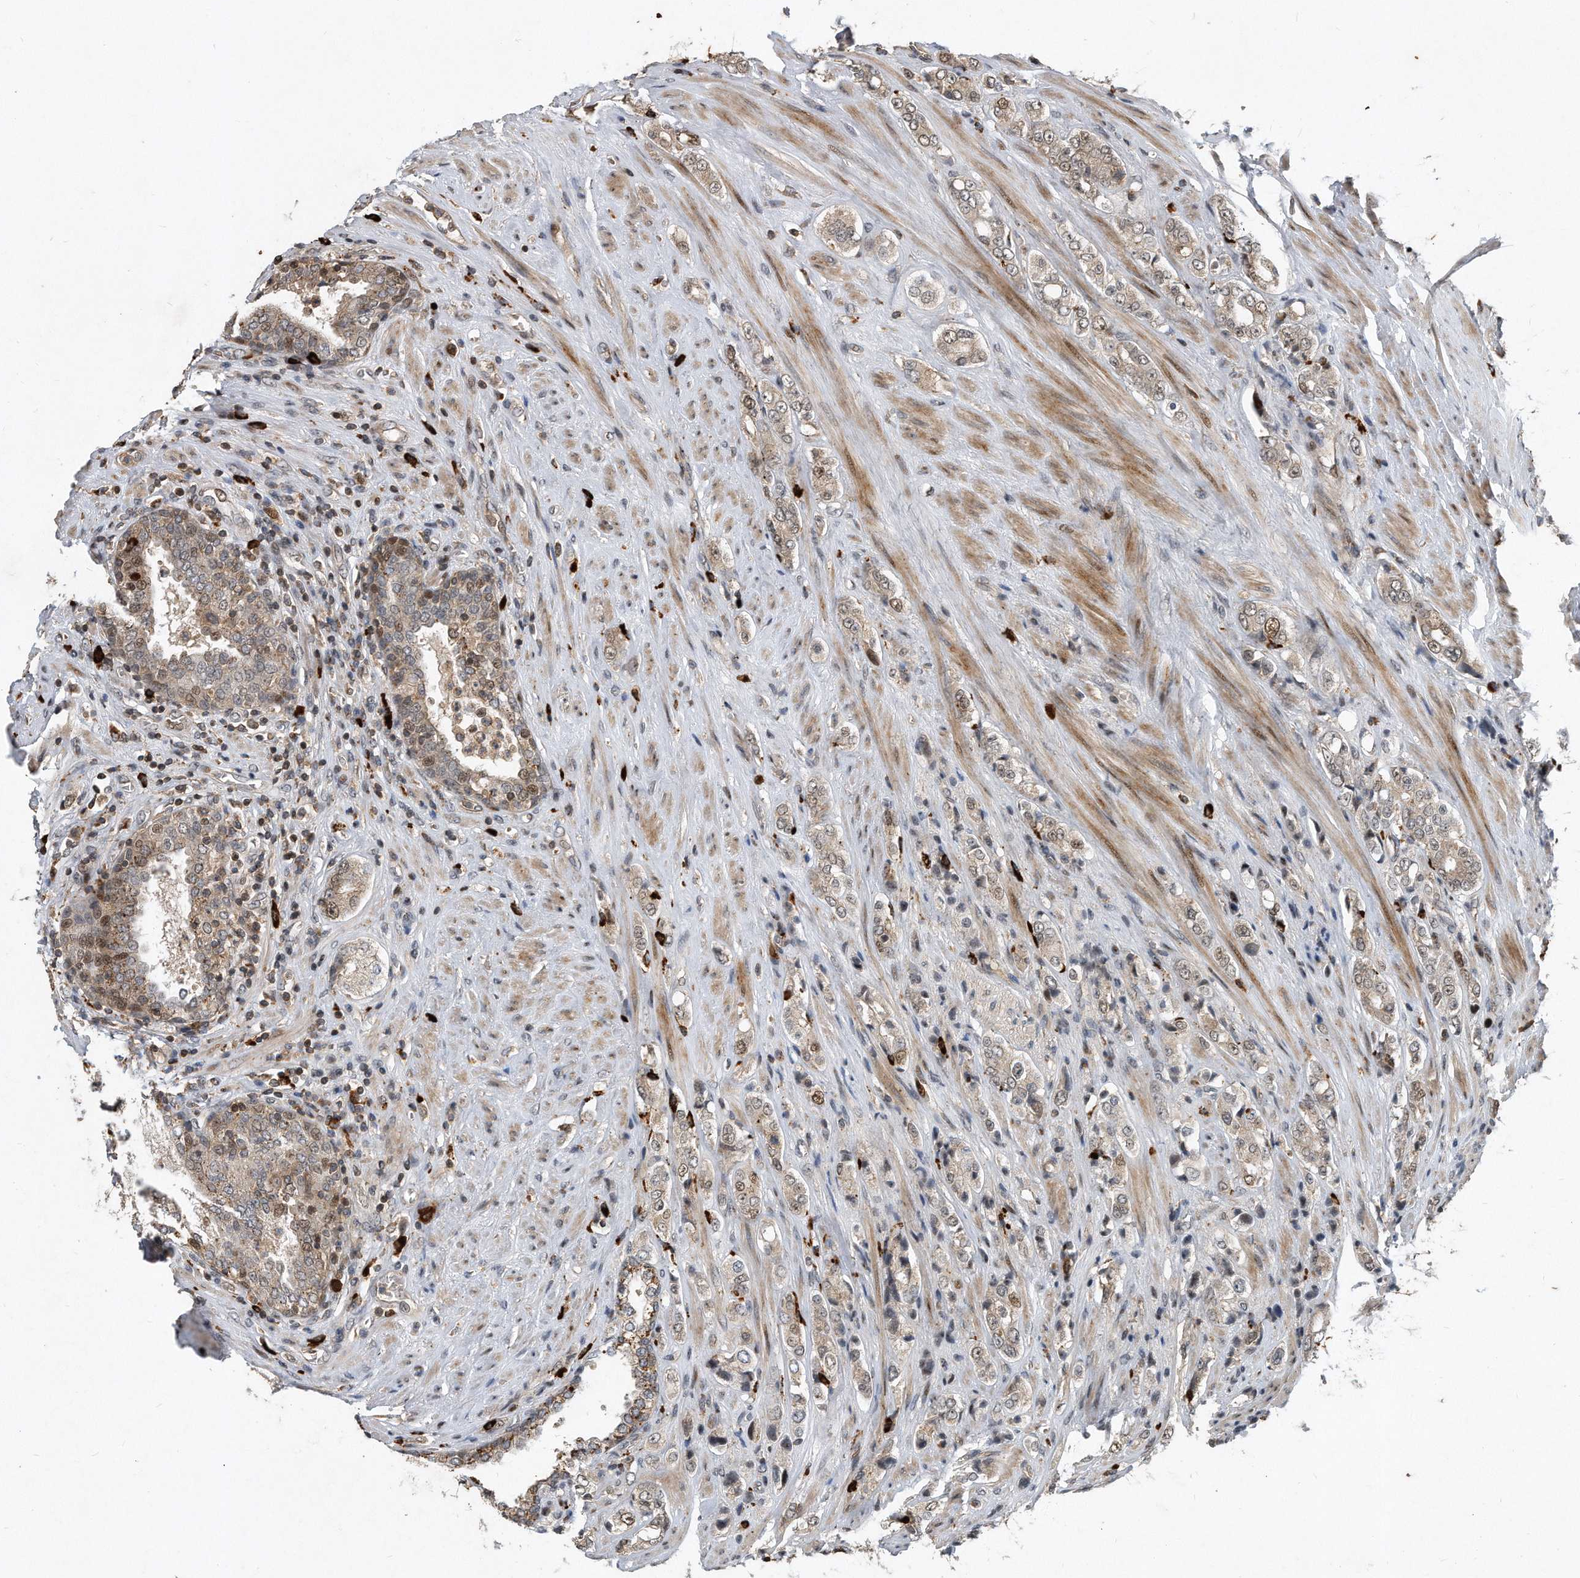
{"staining": {"intensity": "weak", "quantity": "<25%", "location": "cytoplasmic/membranous,nuclear"}, "tissue": "prostate cancer", "cell_type": "Tumor cells", "image_type": "cancer", "snomed": [{"axis": "morphology", "description": "Adenocarcinoma, High grade"}, {"axis": "topography", "description": "Prostate"}], "caption": "Prostate high-grade adenocarcinoma stained for a protein using IHC shows no positivity tumor cells.", "gene": "PGBD2", "patient": {"sex": "male", "age": 61}}